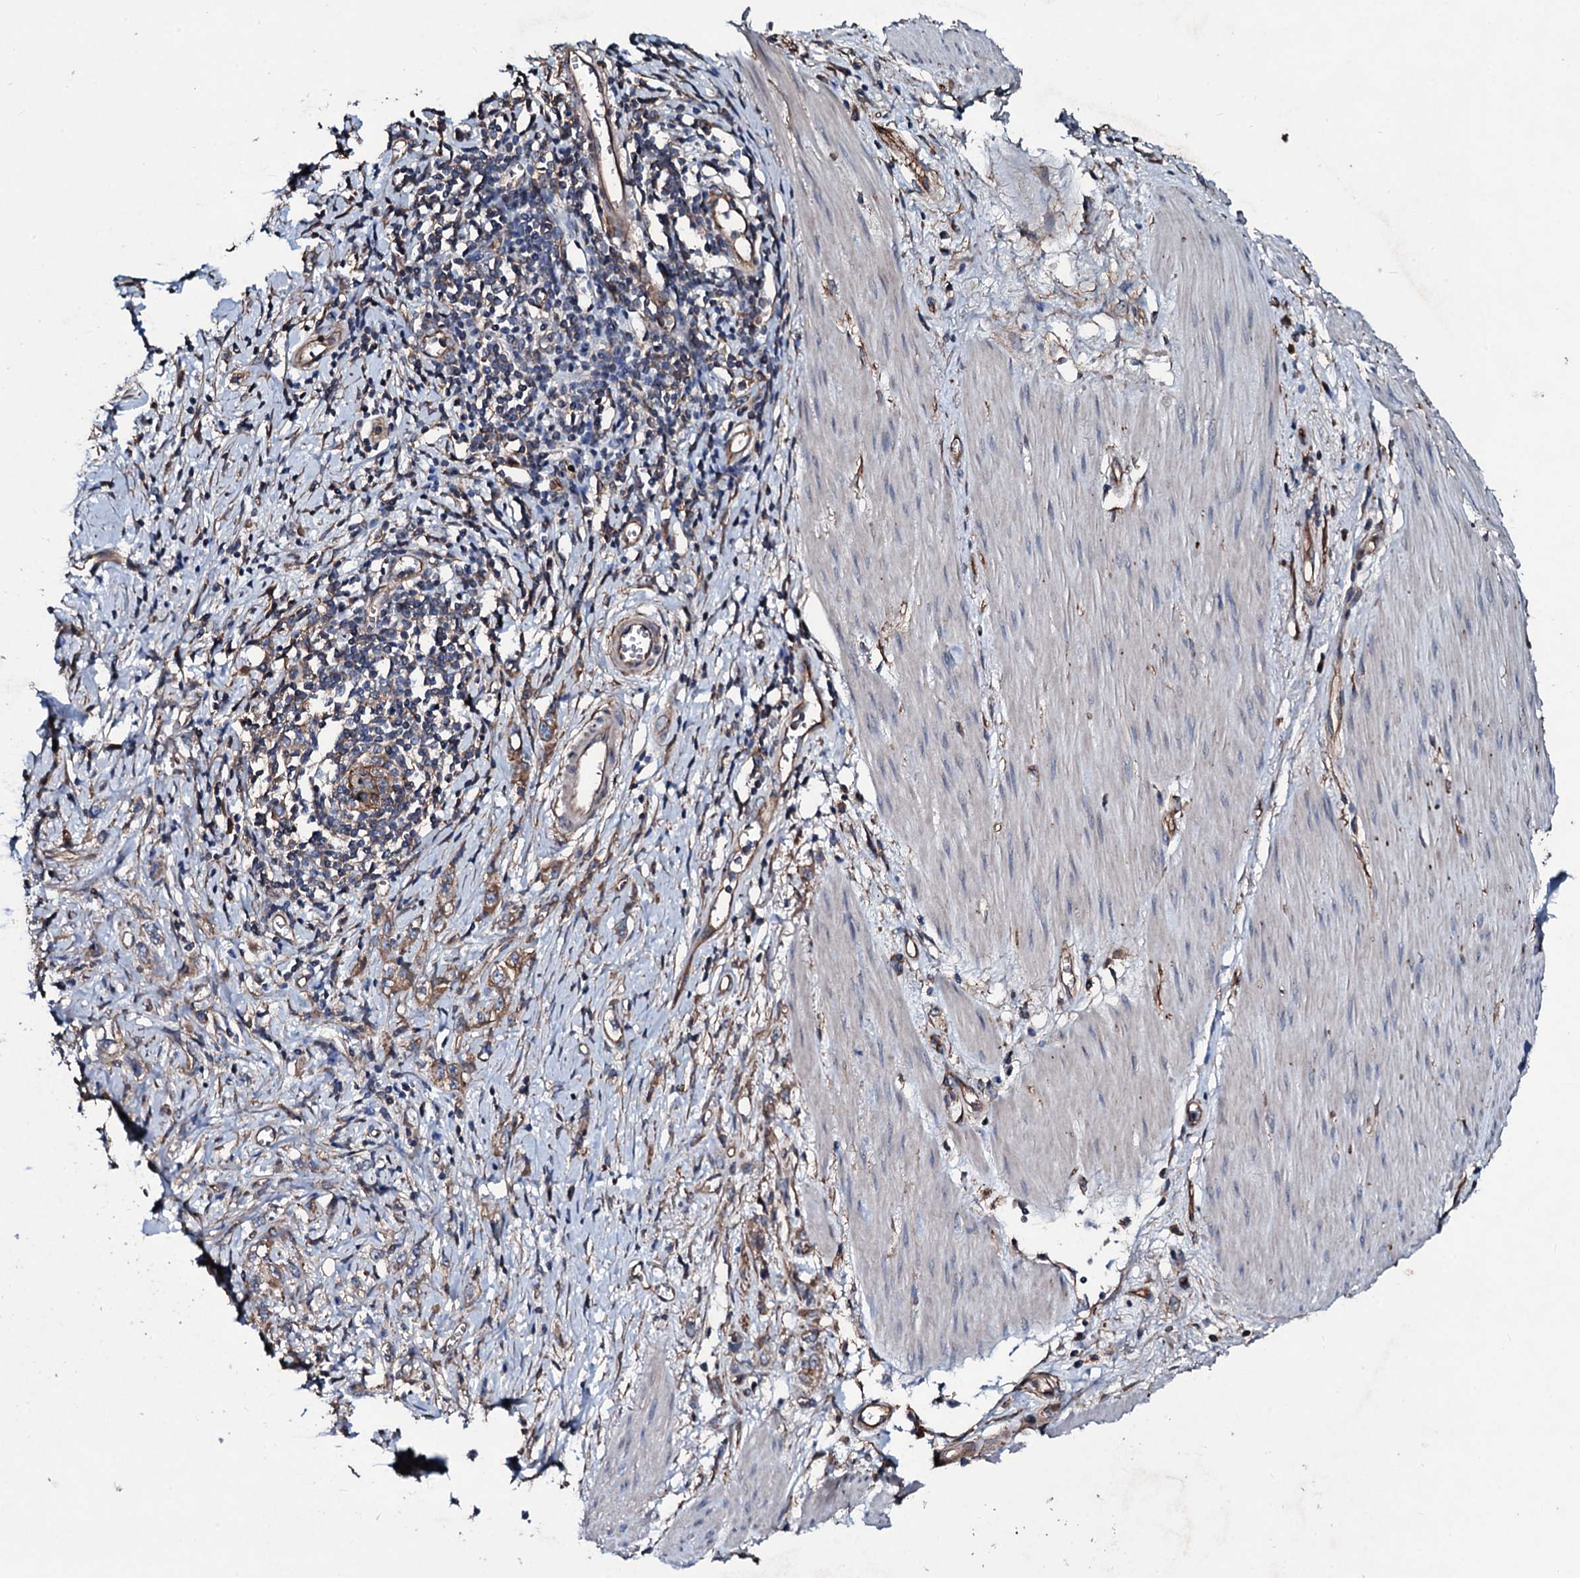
{"staining": {"intensity": "weak", "quantity": ">75%", "location": "cytoplasmic/membranous"}, "tissue": "stomach cancer", "cell_type": "Tumor cells", "image_type": "cancer", "snomed": [{"axis": "morphology", "description": "Adenocarcinoma, NOS"}, {"axis": "topography", "description": "Stomach"}], "caption": "DAB immunohistochemical staining of stomach adenocarcinoma exhibits weak cytoplasmic/membranous protein staining in approximately >75% of tumor cells.", "gene": "DMAC2", "patient": {"sex": "female", "age": 76}}